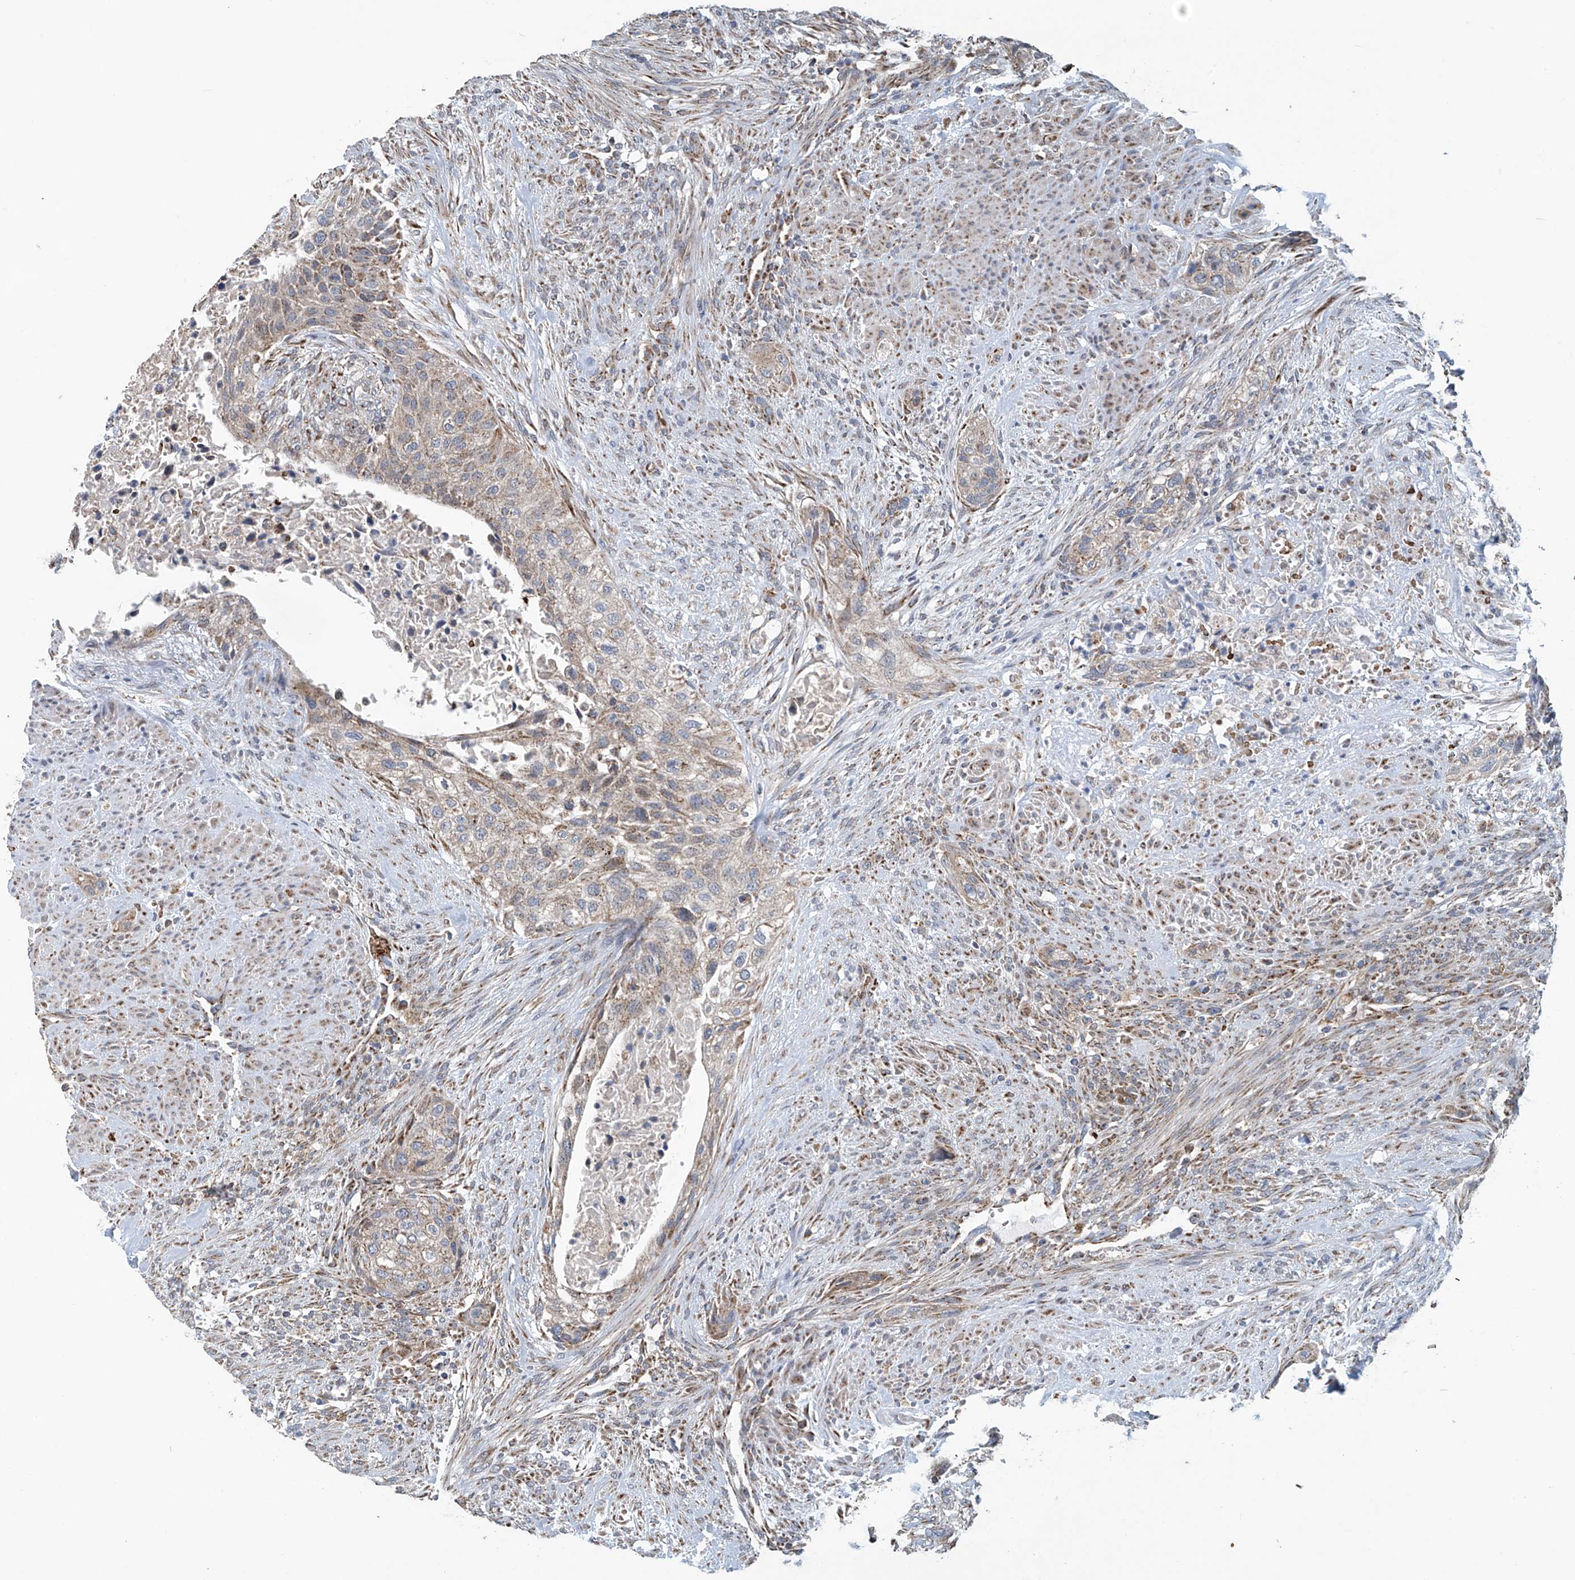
{"staining": {"intensity": "weak", "quantity": ">75%", "location": "cytoplasmic/membranous"}, "tissue": "urothelial cancer", "cell_type": "Tumor cells", "image_type": "cancer", "snomed": [{"axis": "morphology", "description": "Urothelial carcinoma, High grade"}, {"axis": "topography", "description": "Urinary bladder"}], "caption": "Urothelial cancer was stained to show a protein in brown. There is low levels of weak cytoplasmic/membranous staining in approximately >75% of tumor cells.", "gene": "COMMD1", "patient": {"sex": "male", "age": 35}}